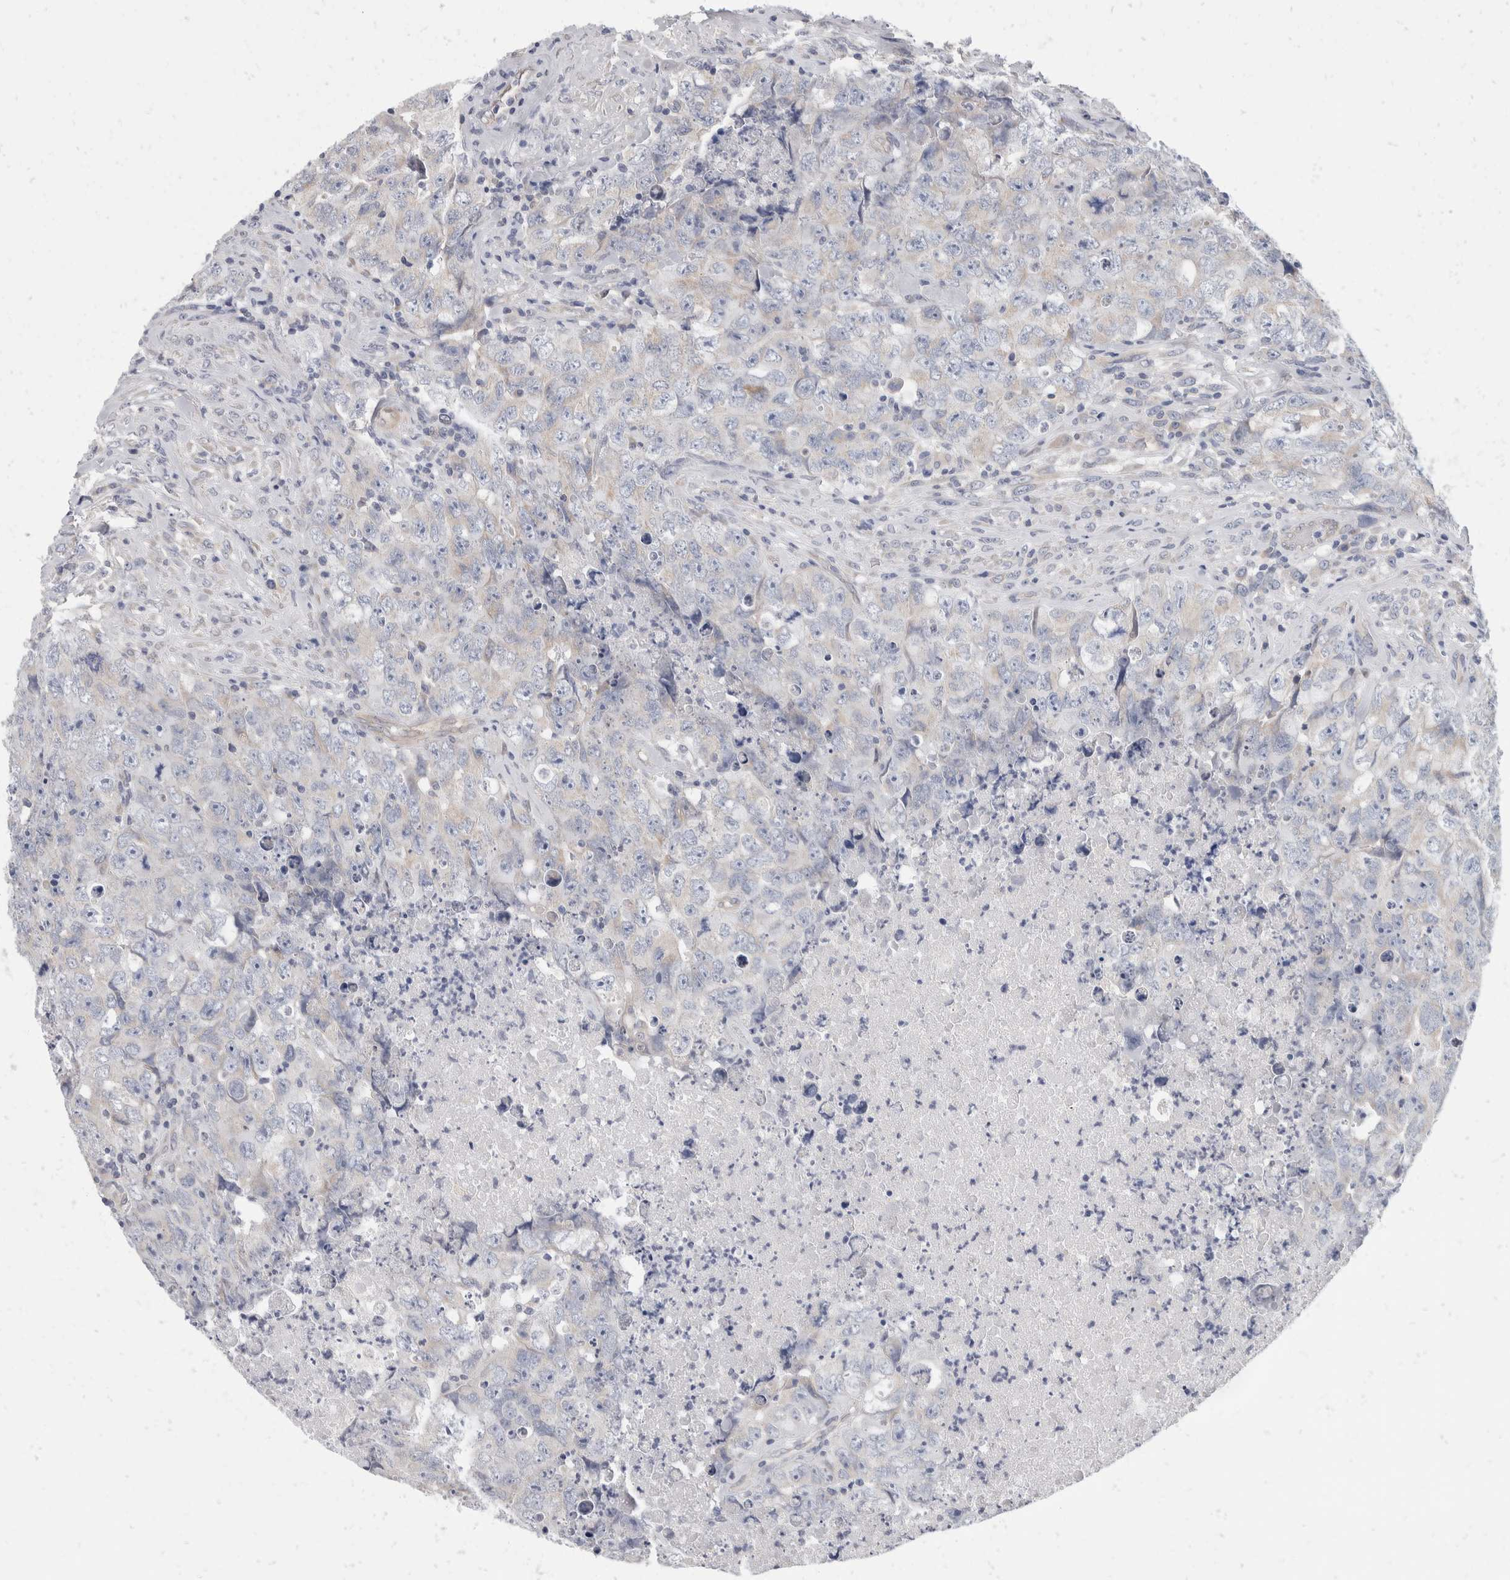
{"staining": {"intensity": "negative", "quantity": "none", "location": "none"}, "tissue": "testis cancer", "cell_type": "Tumor cells", "image_type": "cancer", "snomed": [{"axis": "morphology", "description": "Carcinoma, Embryonal, NOS"}, {"axis": "topography", "description": "Testis"}], "caption": "Tumor cells are negative for brown protein staining in testis embryonal carcinoma.", "gene": "TMEM245", "patient": {"sex": "male", "age": 32}}